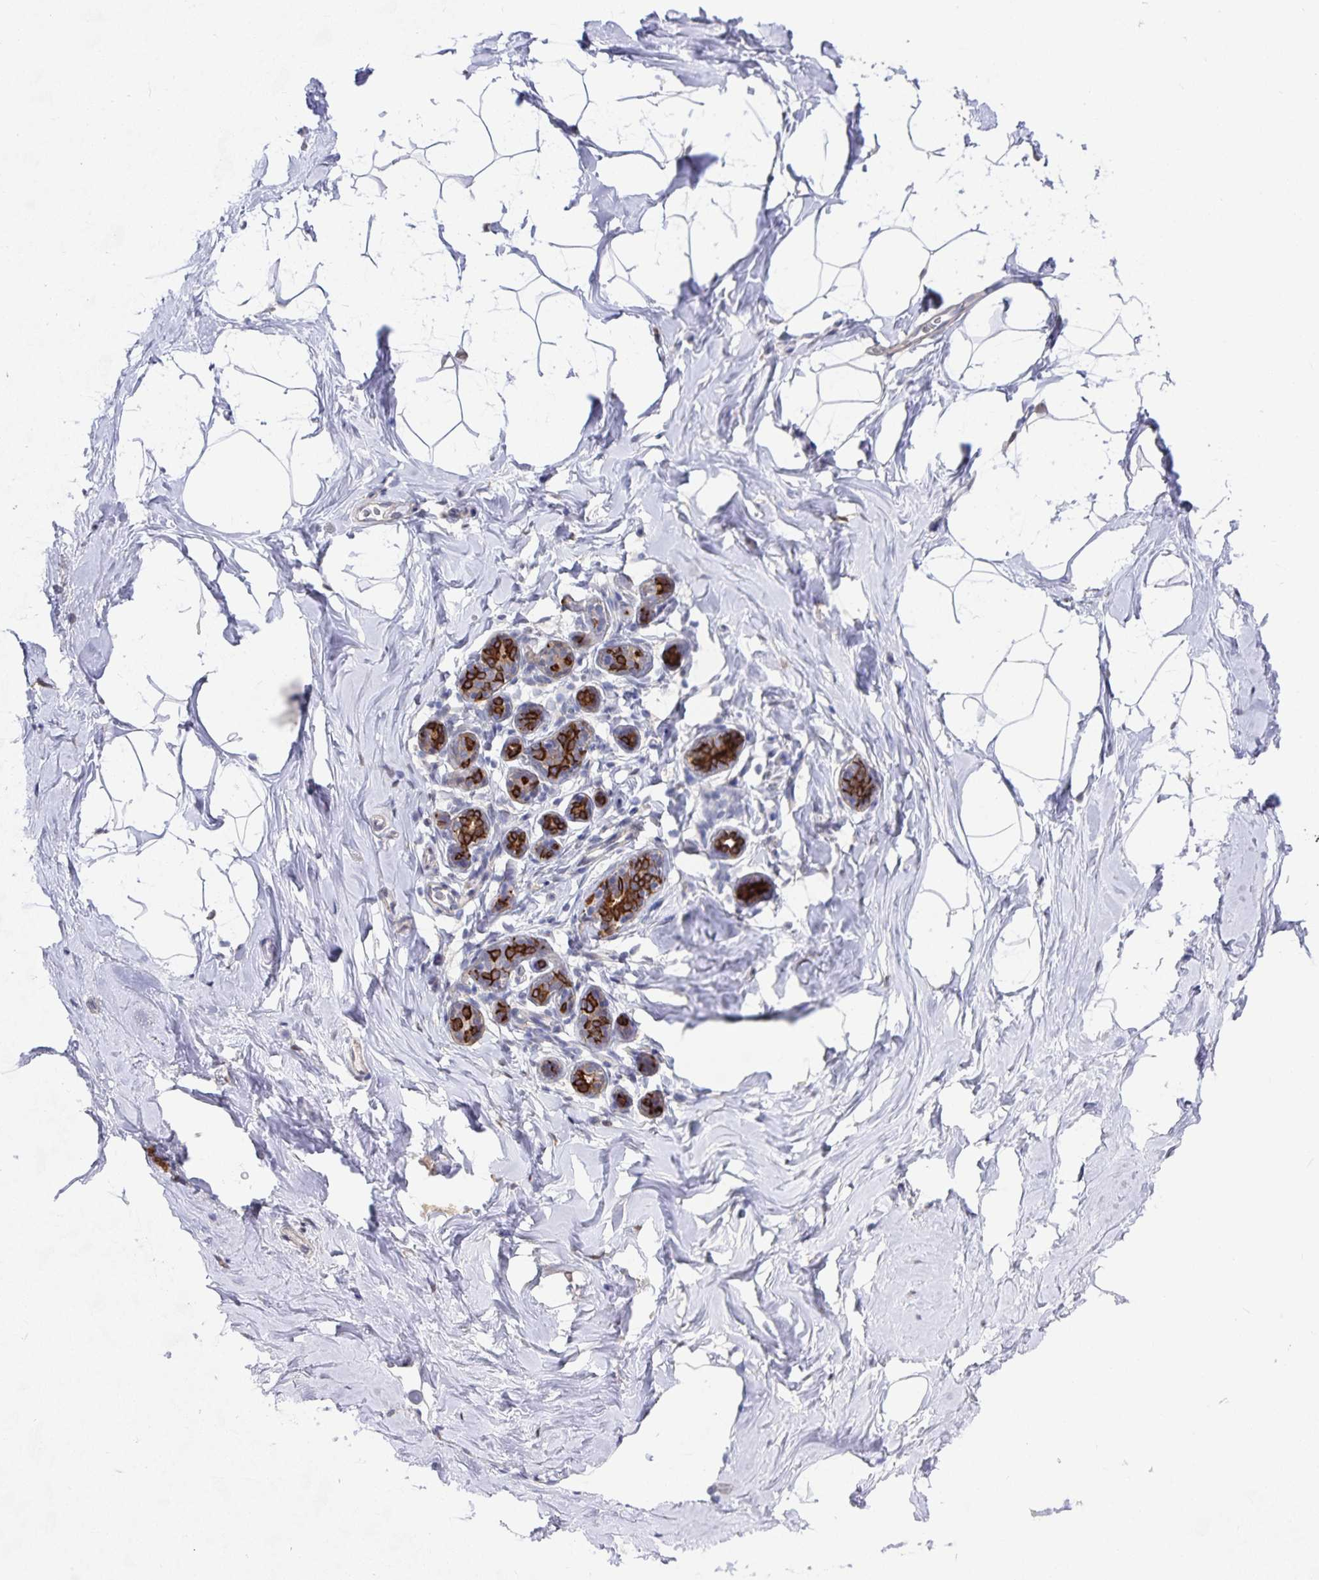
{"staining": {"intensity": "negative", "quantity": "none", "location": "none"}, "tissue": "breast", "cell_type": "Adipocytes", "image_type": "normal", "snomed": [{"axis": "morphology", "description": "Normal tissue, NOS"}, {"axis": "topography", "description": "Breast"}], "caption": "An image of breast stained for a protein shows no brown staining in adipocytes.", "gene": "ZIK1", "patient": {"sex": "female", "age": 32}}